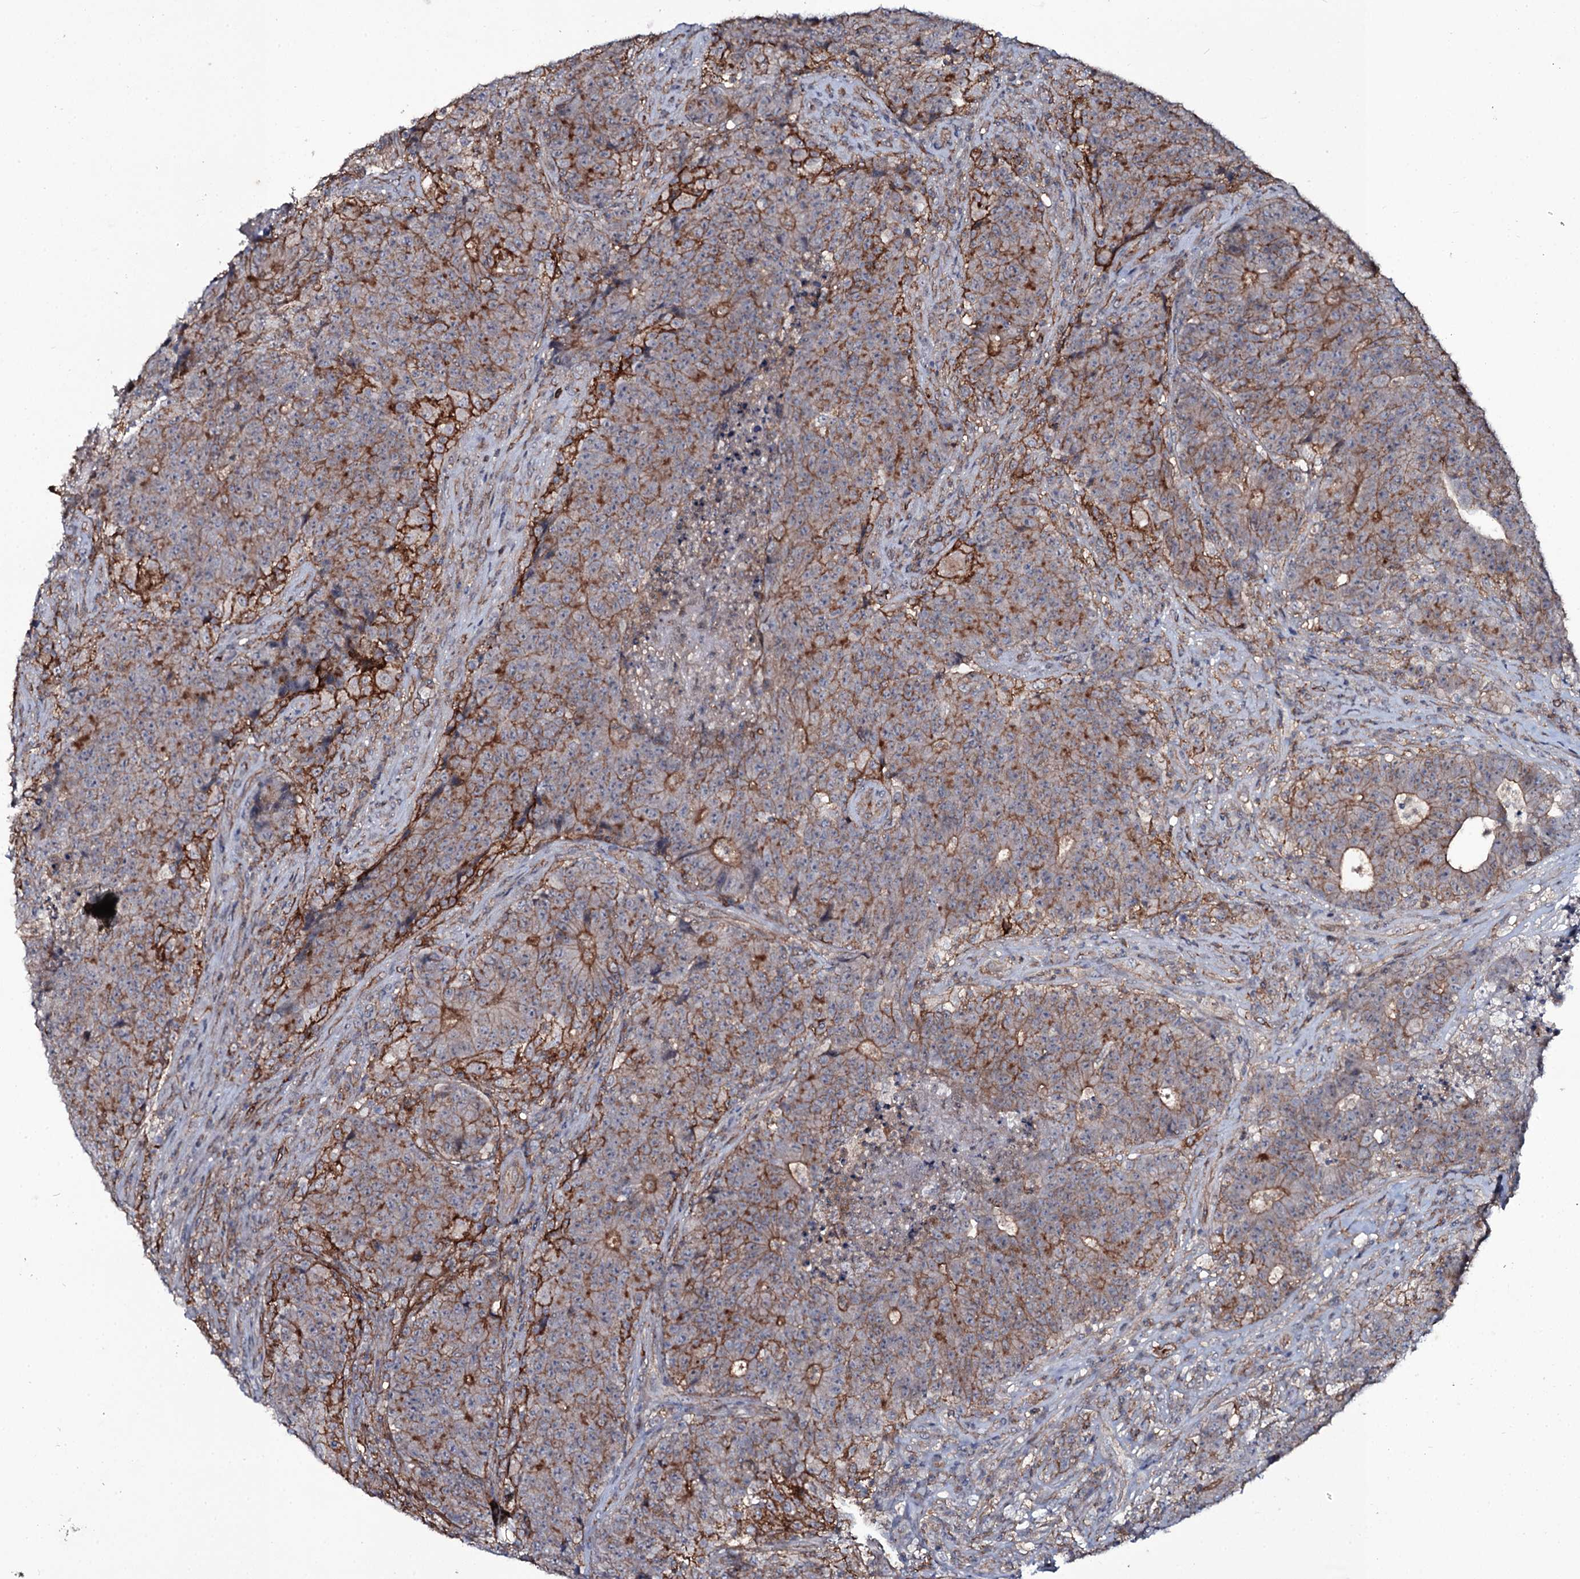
{"staining": {"intensity": "strong", "quantity": "<25%", "location": "cytoplasmic/membranous"}, "tissue": "colorectal cancer", "cell_type": "Tumor cells", "image_type": "cancer", "snomed": [{"axis": "morphology", "description": "Adenocarcinoma, NOS"}, {"axis": "topography", "description": "Colon"}], "caption": "Adenocarcinoma (colorectal) stained with a brown dye reveals strong cytoplasmic/membranous positive staining in approximately <25% of tumor cells.", "gene": "SNAP23", "patient": {"sex": "female", "age": 75}}